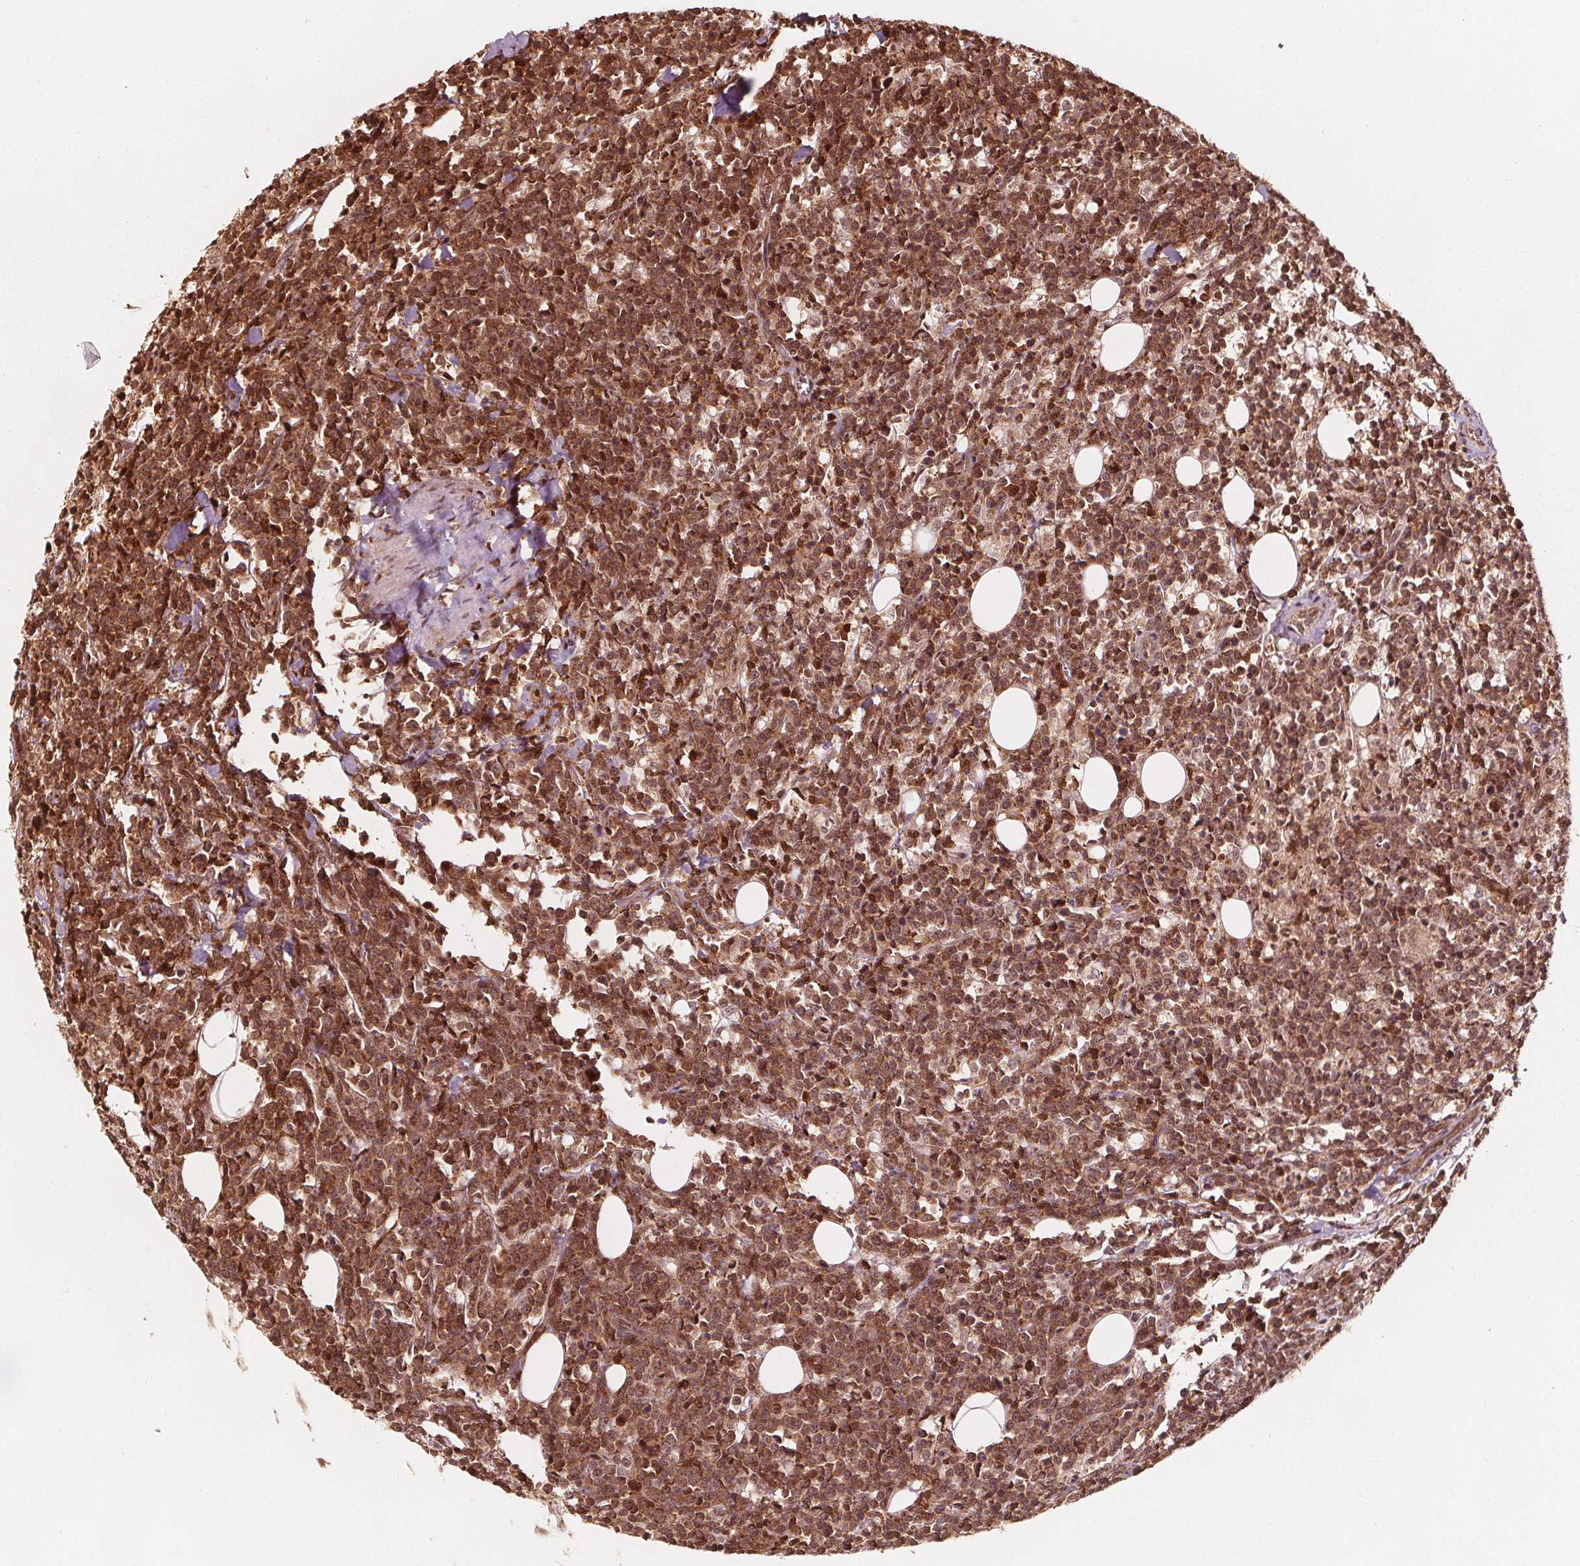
{"staining": {"intensity": "moderate", "quantity": ">75%", "location": "cytoplasmic/membranous,nuclear"}, "tissue": "lymphoma", "cell_type": "Tumor cells", "image_type": "cancer", "snomed": [{"axis": "morphology", "description": "Malignant lymphoma, non-Hodgkin's type, High grade"}, {"axis": "topography", "description": "Small intestine"}], "caption": "High-grade malignant lymphoma, non-Hodgkin's type stained with DAB (3,3'-diaminobenzidine) immunohistochemistry shows medium levels of moderate cytoplasmic/membranous and nuclear expression in about >75% of tumor cells.", "gene": "AIP", "patient": {"sex": "female", "age": 56}}